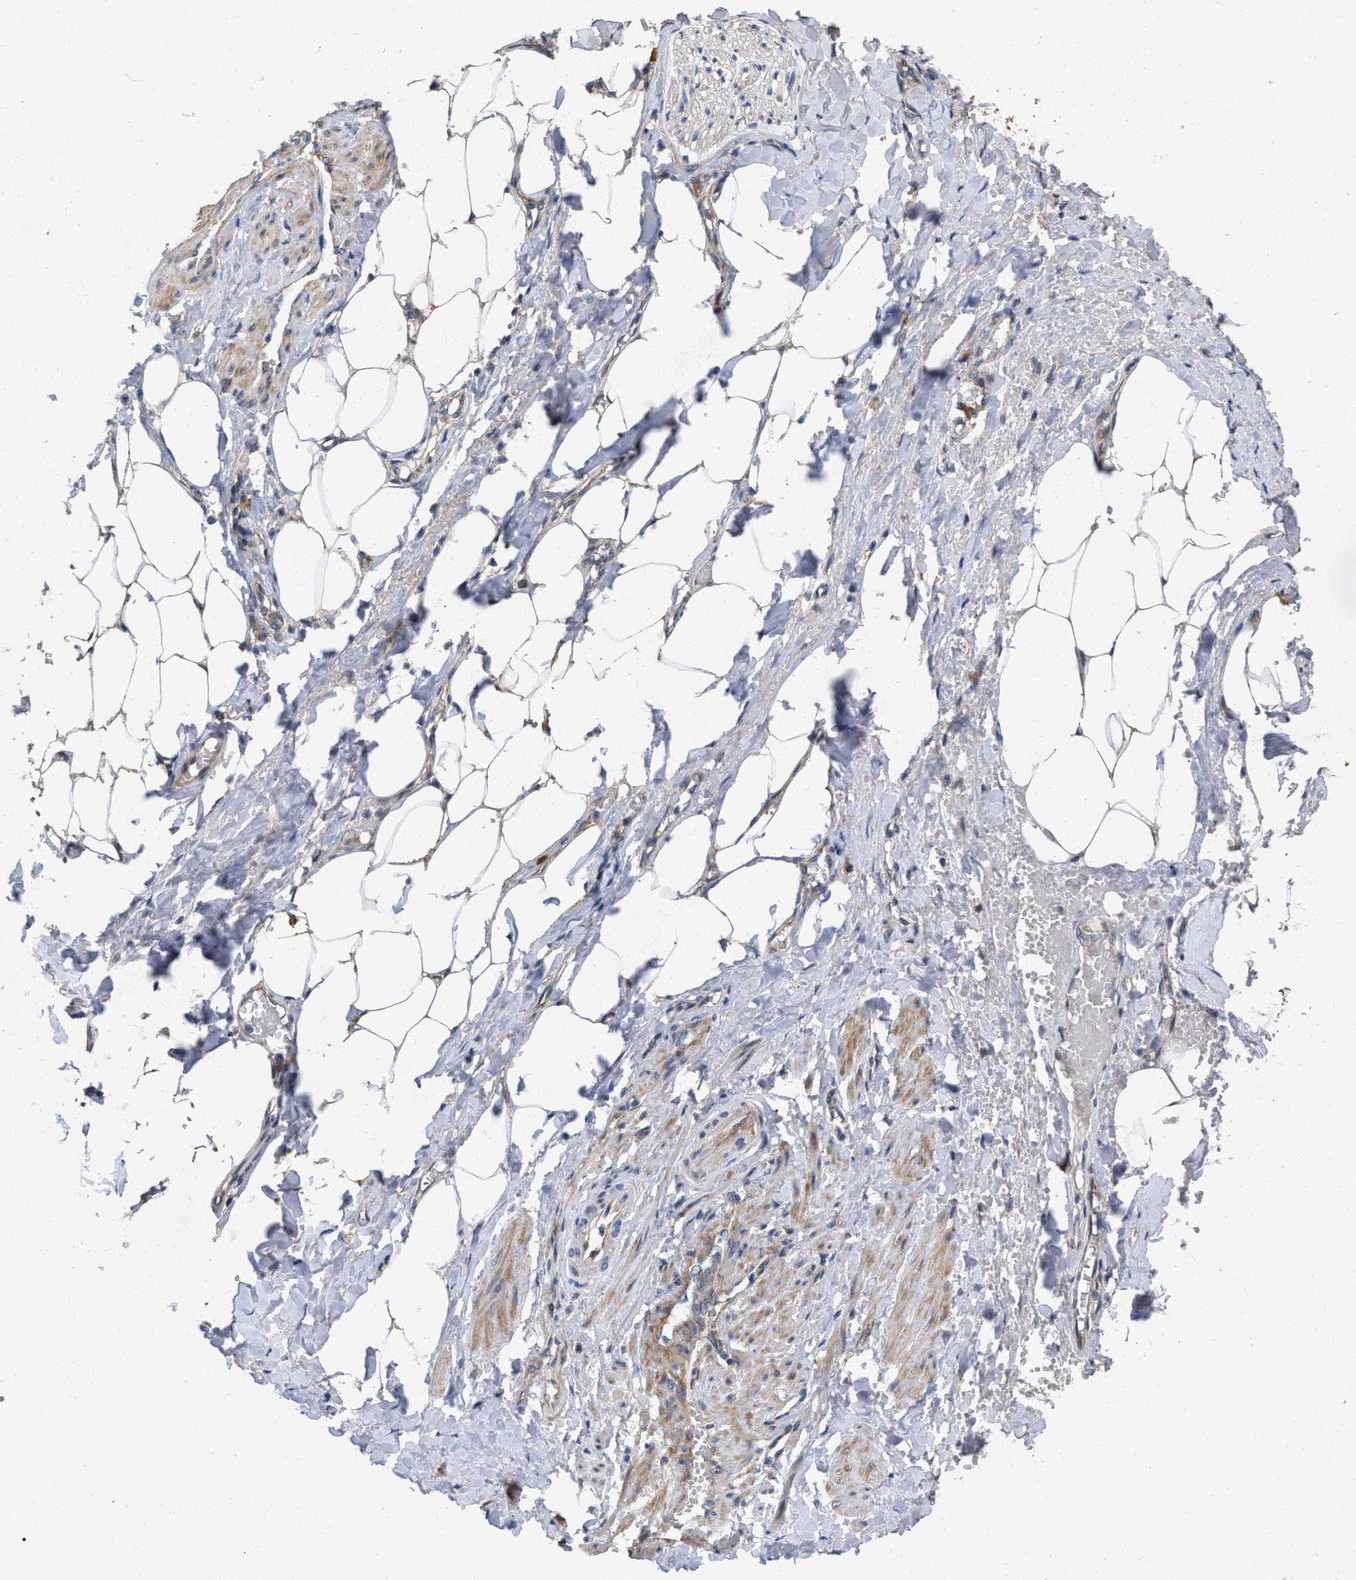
{"staining": {"intensity": "moderate", "quantity": ">75%", "location": "cytoplasmic/membranous"}, "tissue": "adipose tissue", "cell_type": "Adipocytes", "image_type": "normal", "snomed": [{"axis": "morphology", "description": "Normal tissue, NOS"}, {"axis": "topography", "description": "Soft tissue"}, {"axis": "topography", "description": "Vascular tissue"}], "caption": "Moderate cytoplasmic/membranous positivity for a protein is seen in approximately >75% of adipocytes of benign adipose tissue using IHC.", "gene": "CDKN2C", "patient": {"sex": "female", "age": 35}}